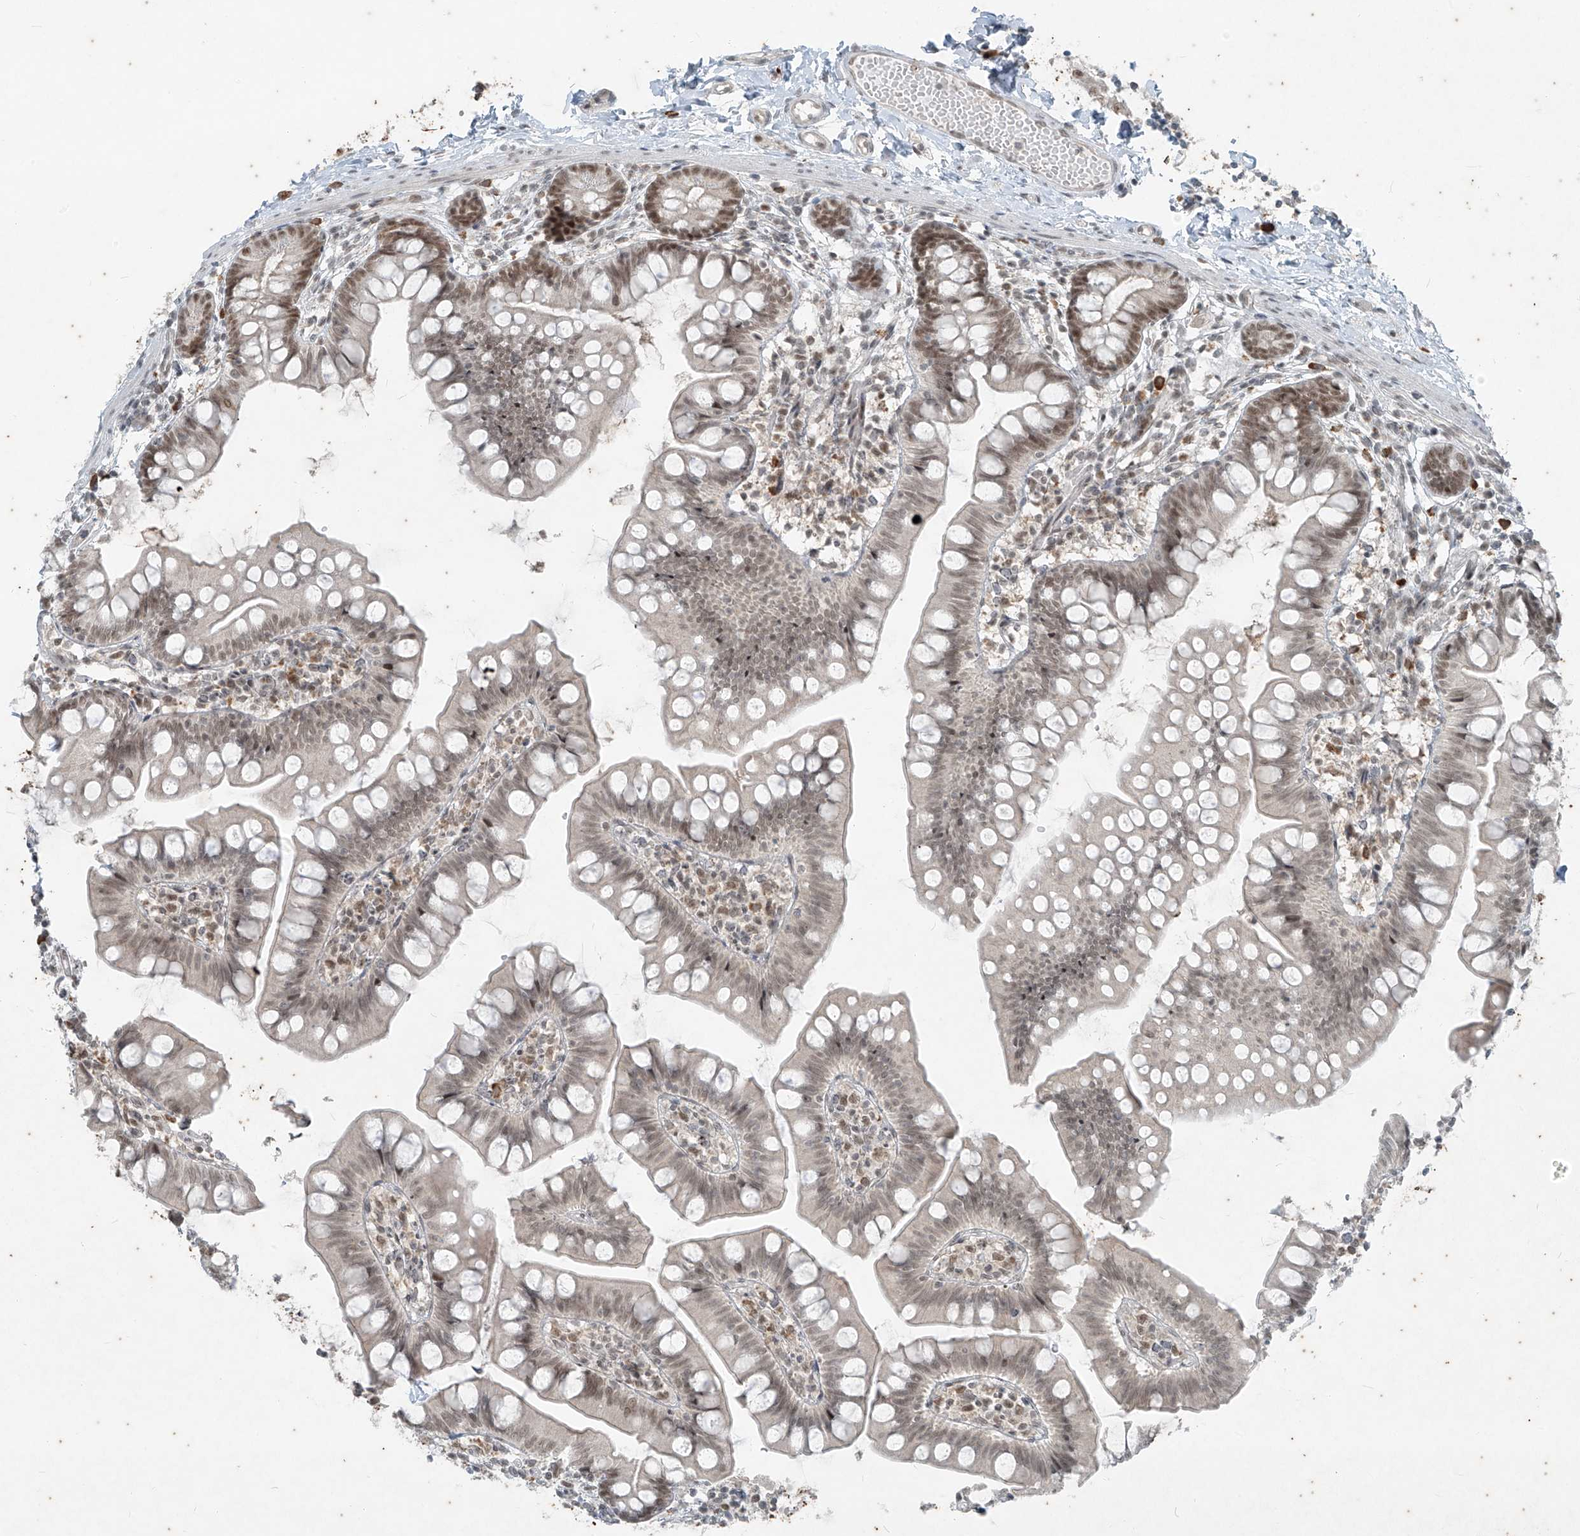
{"staining": {"intensity": "moderate", "quantity": ">75%", "location": "nuclear"}, "tissue": "small intestine", "cell_type": "Glandular cells", "image_type": "normal", "snomed": [{"axis": "morphology", "description": "Normal tissue, NOS"}, {"axis": "topography", "description": "Small intestine"}], "caption": "DAB immunohistochemical staining of benign human small intestine shows moderate nuclear protein expression in about >75% of glandular cells.", "gene": "ZNF354B", "patient": {"sex": "male", "age": 7}}